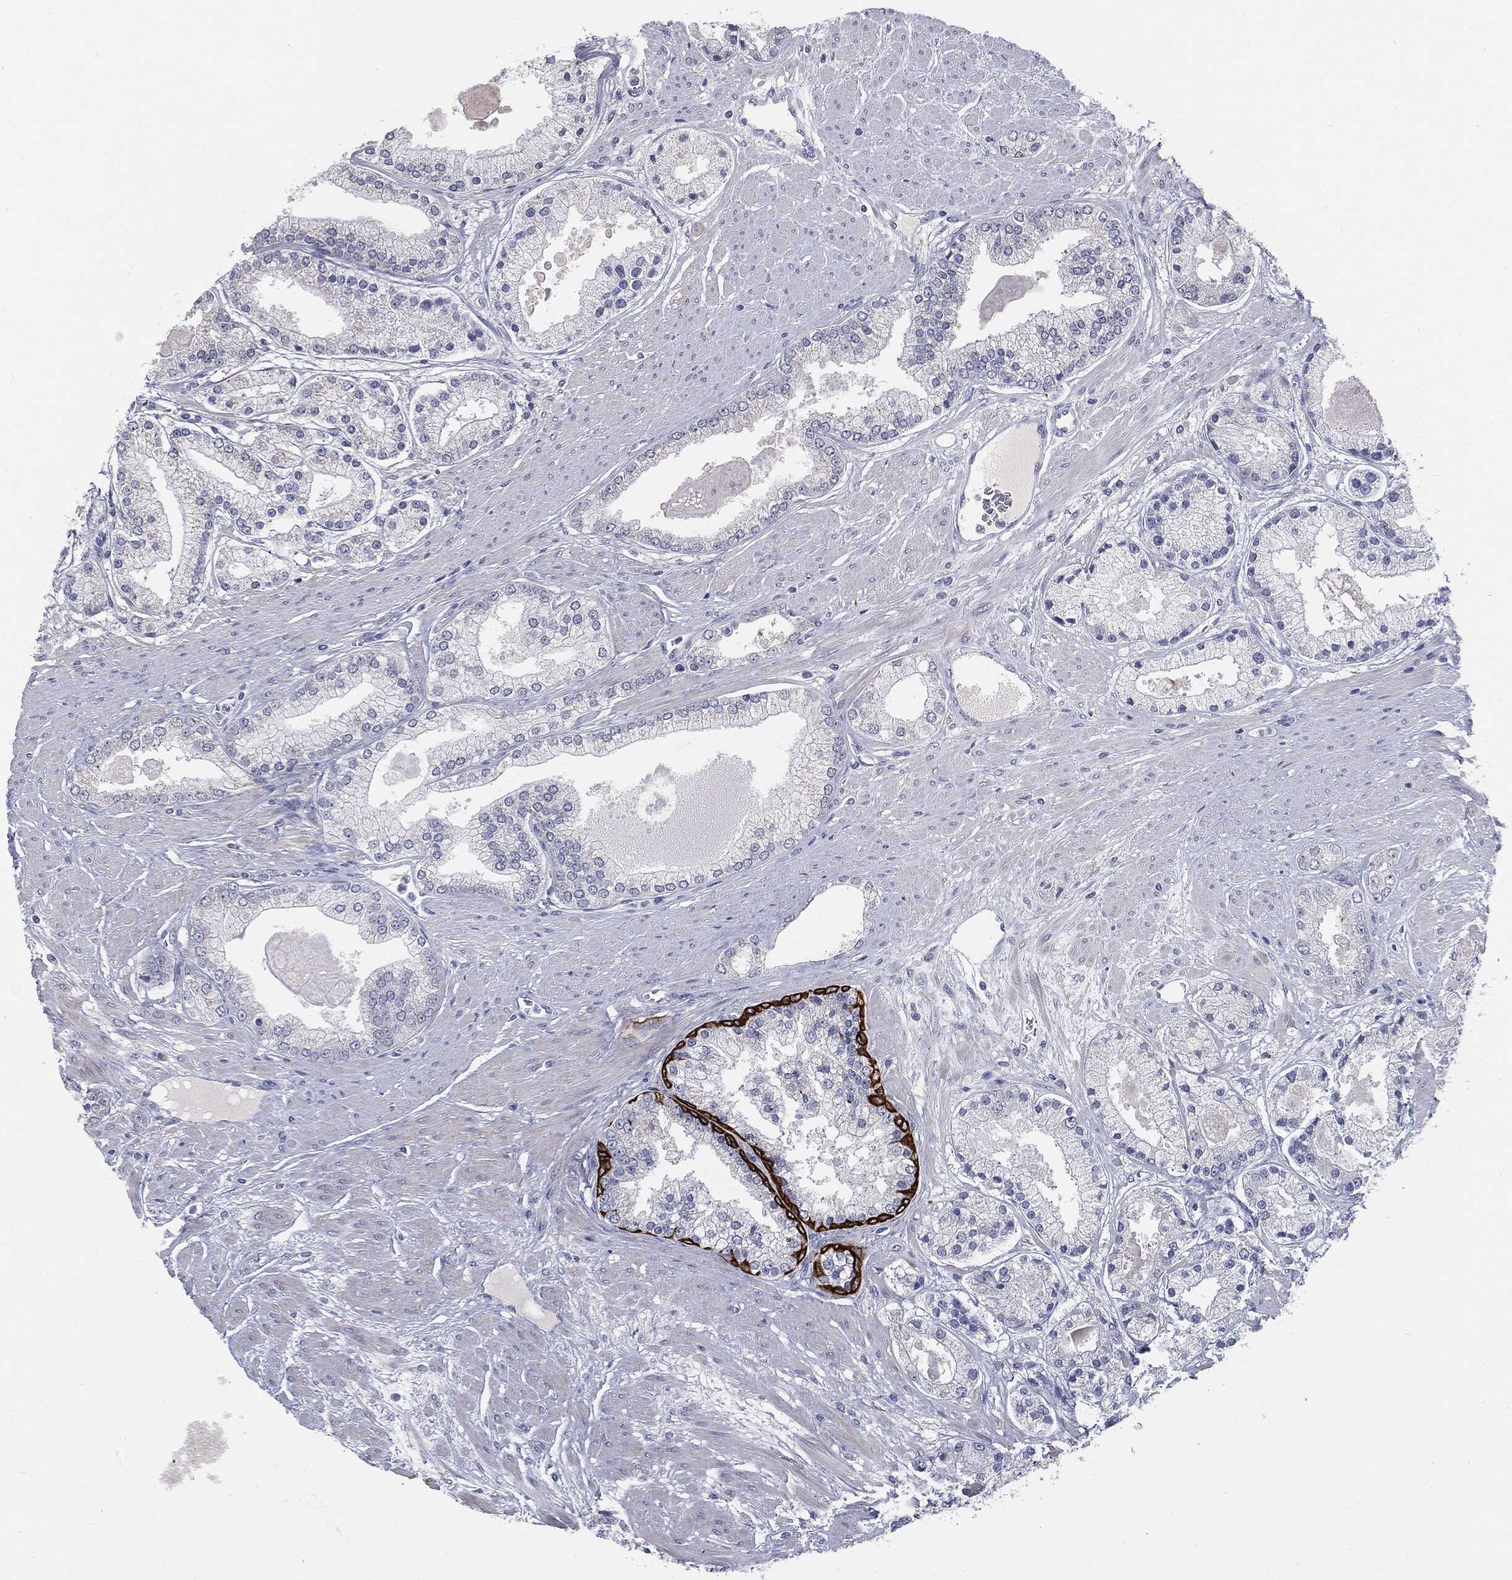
{"staining": {"intensity": "negative", "quantity": "none", "location": "none"}, "tissue": "prostate cancer", "cell_type": "Tumor cells", "image_type": "cancer", "snomed": [{"axis": "morphology", "description": "Adenocarcinoma, High grade"}, {"axis": "topography", "description": "Prostate"}], "caption": "Immunohistochemistry (IHC) micrograph of prostate cancer (adenocarcinoma (high-grade)) stained for a protein (brown), which reveals no staining in tumor cells.", "gene": "KRT5", "patient": {"sex": "male", "age": 67}}